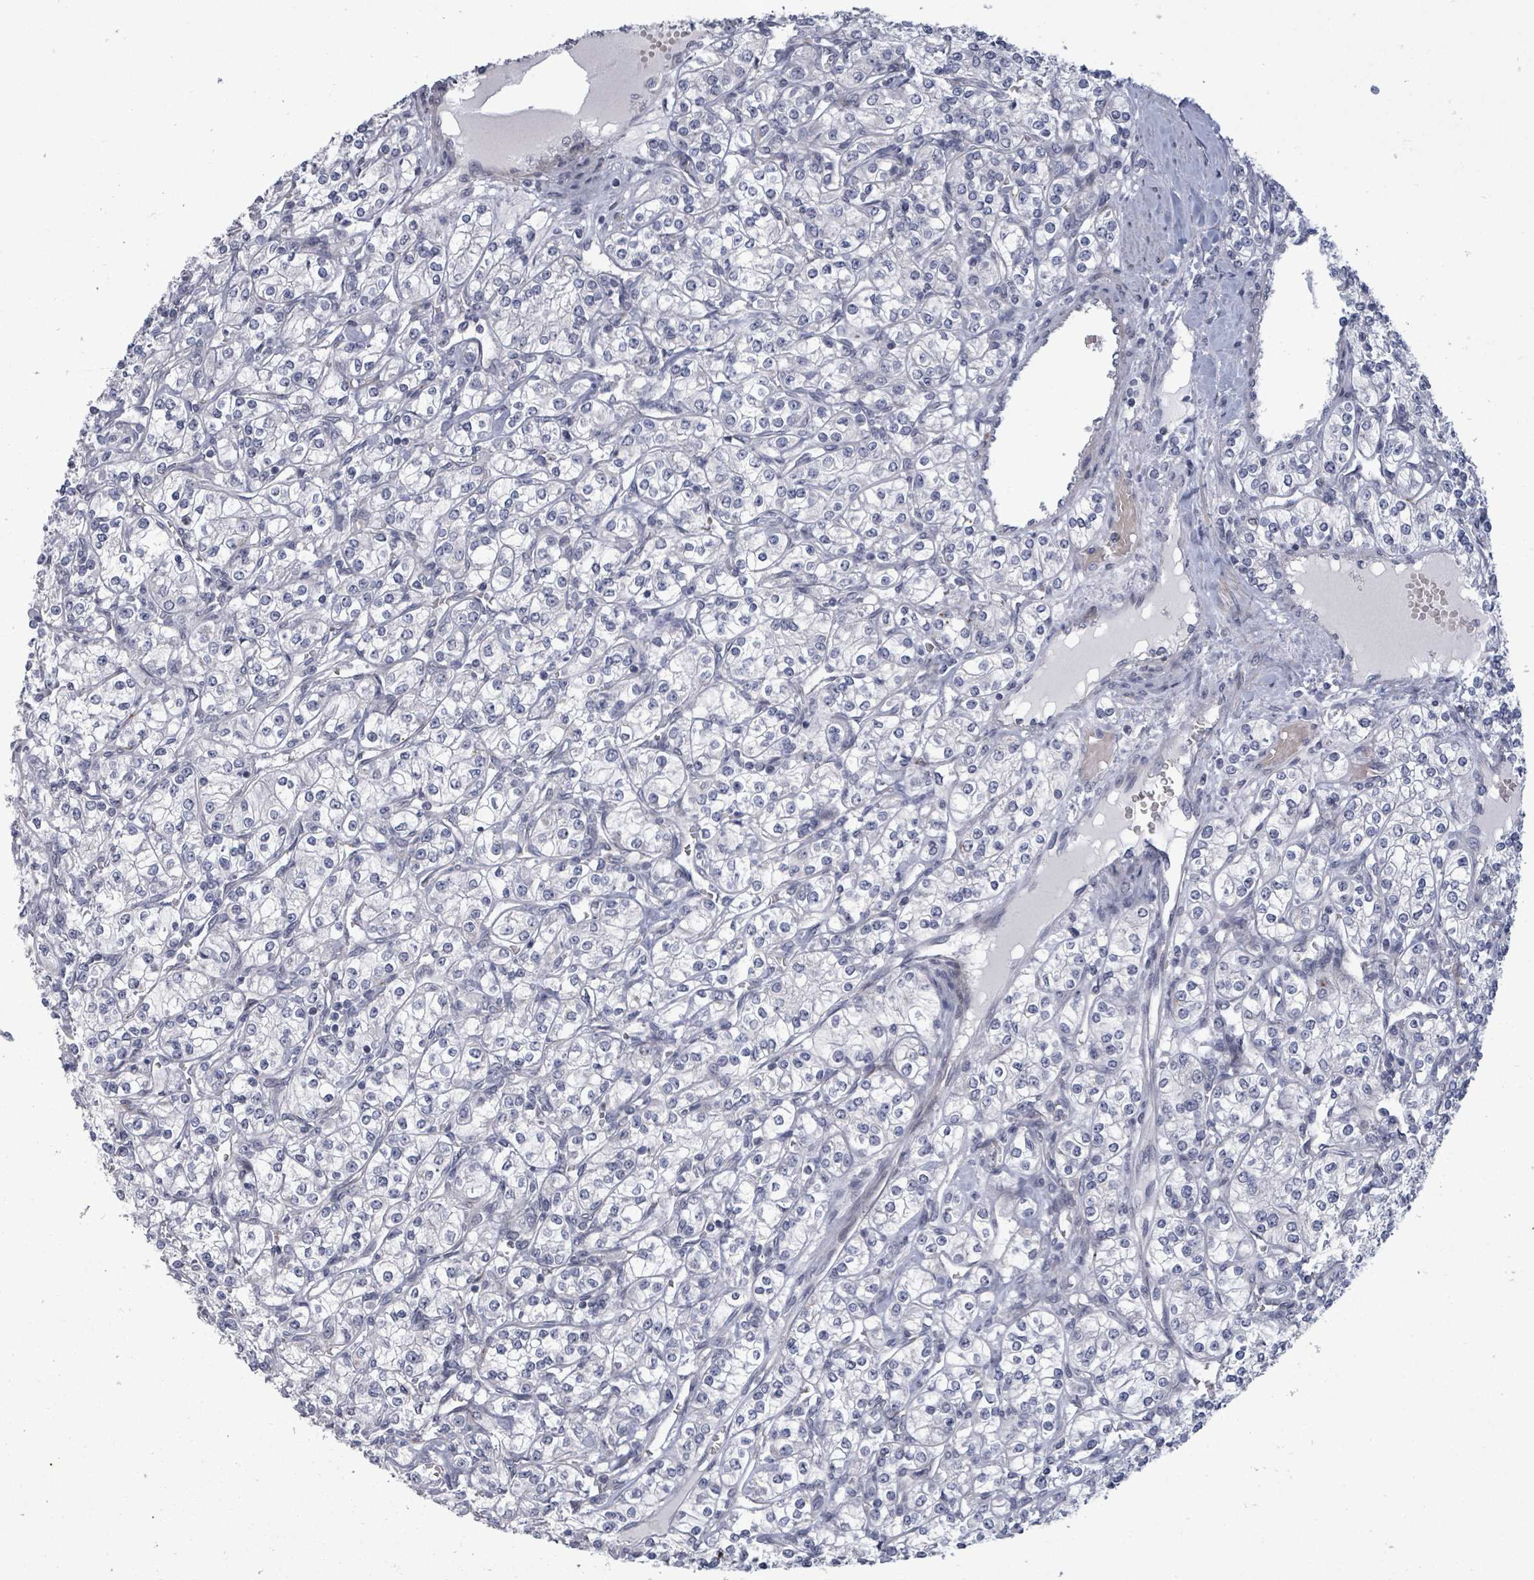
{"staining": {"intensity": "negative", "quantity": "none", "location": "none"}, "tissue": "renal cancer", "cell_type": "Tumor cells", "image_type": "cancer", "snomed": [{"axis": "morphology", "description": "Adenocarcinoma, NOS"}, {"axis": "topography", "description": "Kidney"}], "caption": "High magnification brightfield microscopy of renal cancer stained with DAB (brown) and counterstained with hematoxylin (blue): tumor cells show no significant expression.", "gene": "PTPN20", "patient": {"sex": "male", "age": 77}}